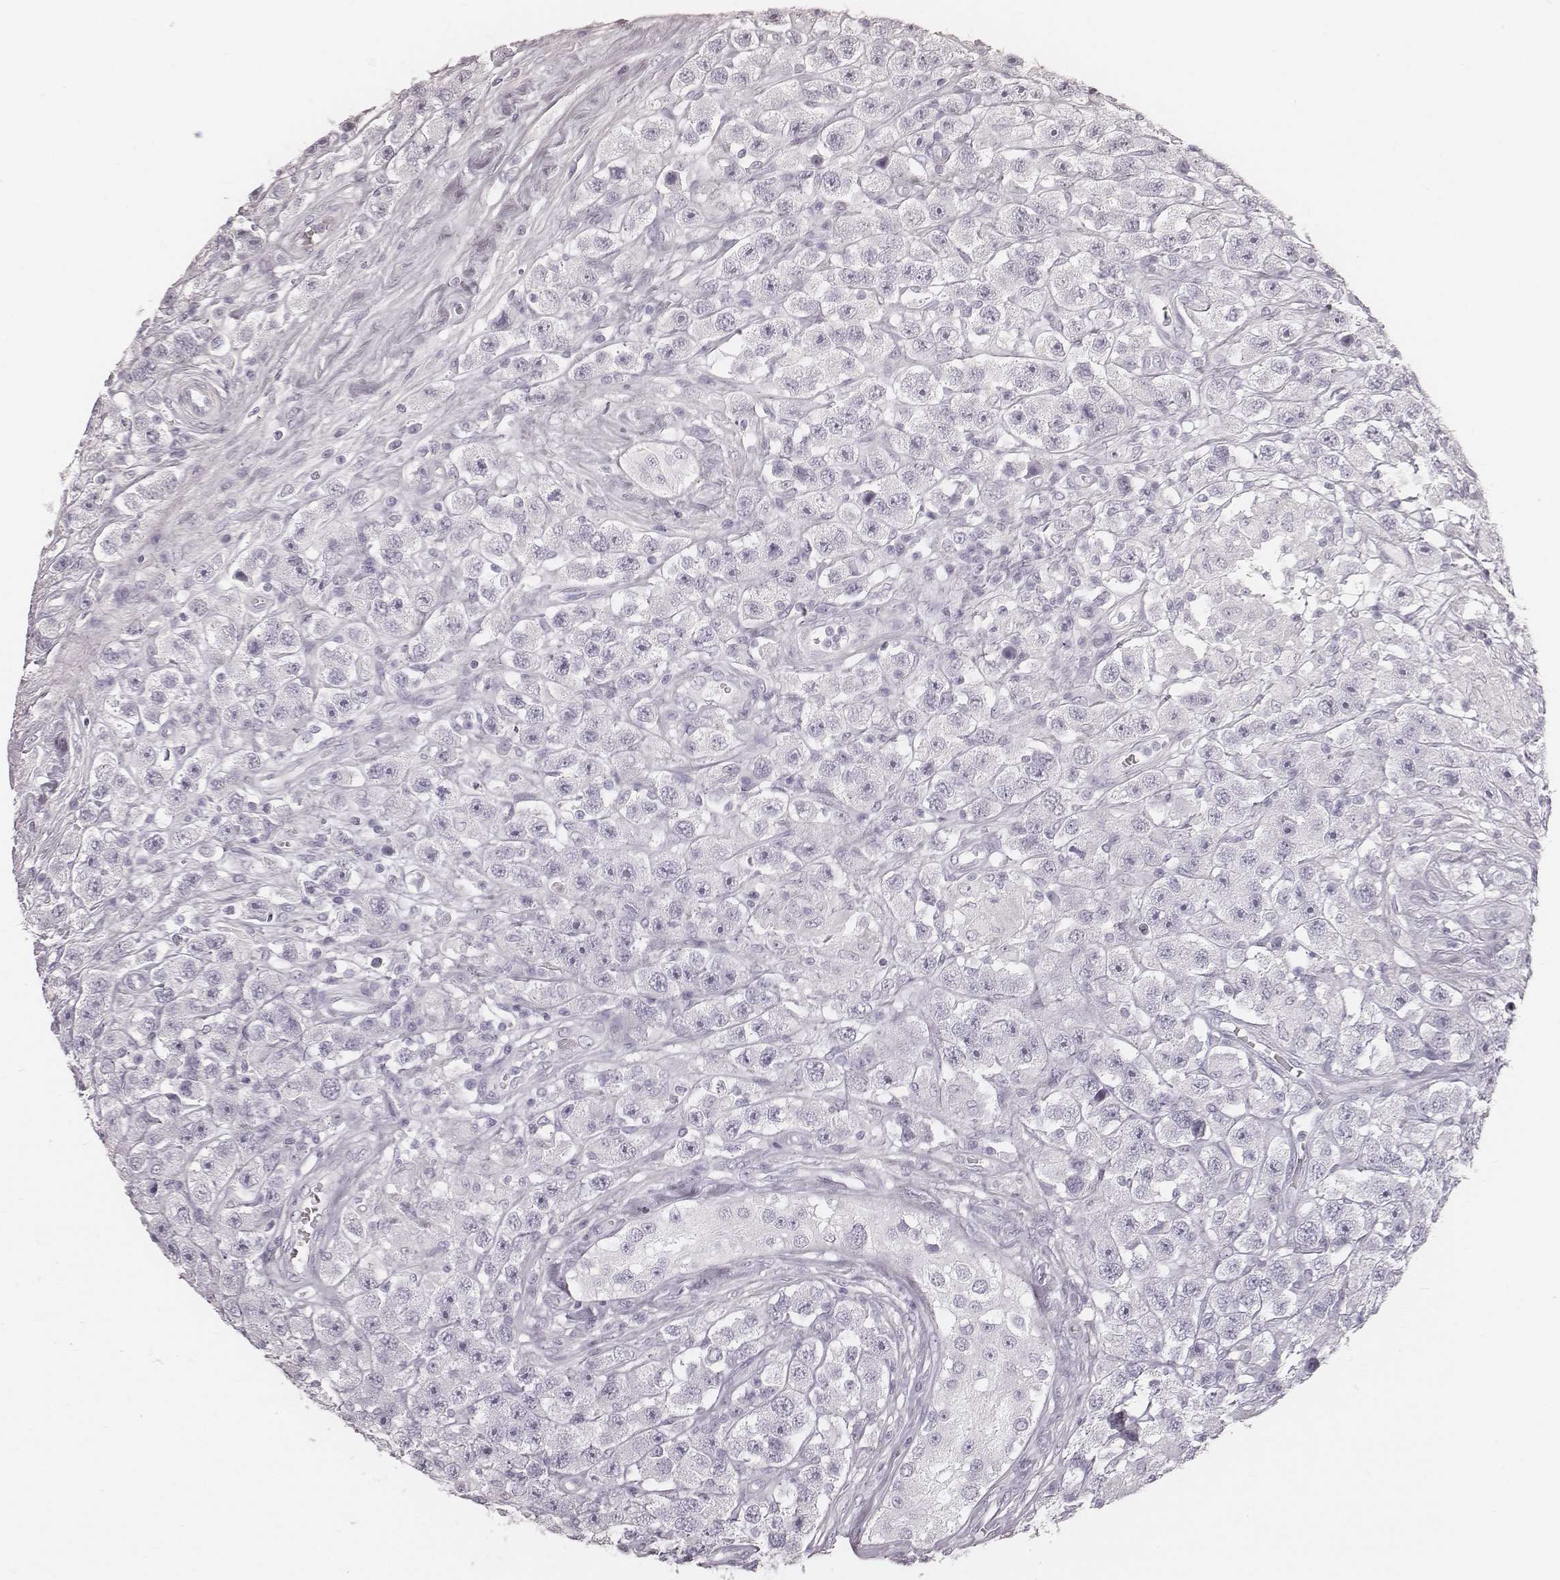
{"staining": {"intensity": "negative", "quantity": "none", "location": "none"}, "tissue": "testis cancer", "cell_type": "Tumor cells", "image_type": "cancer", "snomed": [{"axis": "morphology", "description": "Seminoma, NOS"}, {"axis": "topography", "description": "Testis"}], "caption": "This photomicrograph is of testis cancer (seminoma) stained with immunohistochemistry to label a protein in brown with the nuclei are counter-stained blue. There is no positivity in tumor cells.", "gene": "KRT34", "patient": {"sex": "male", "age": 45}}